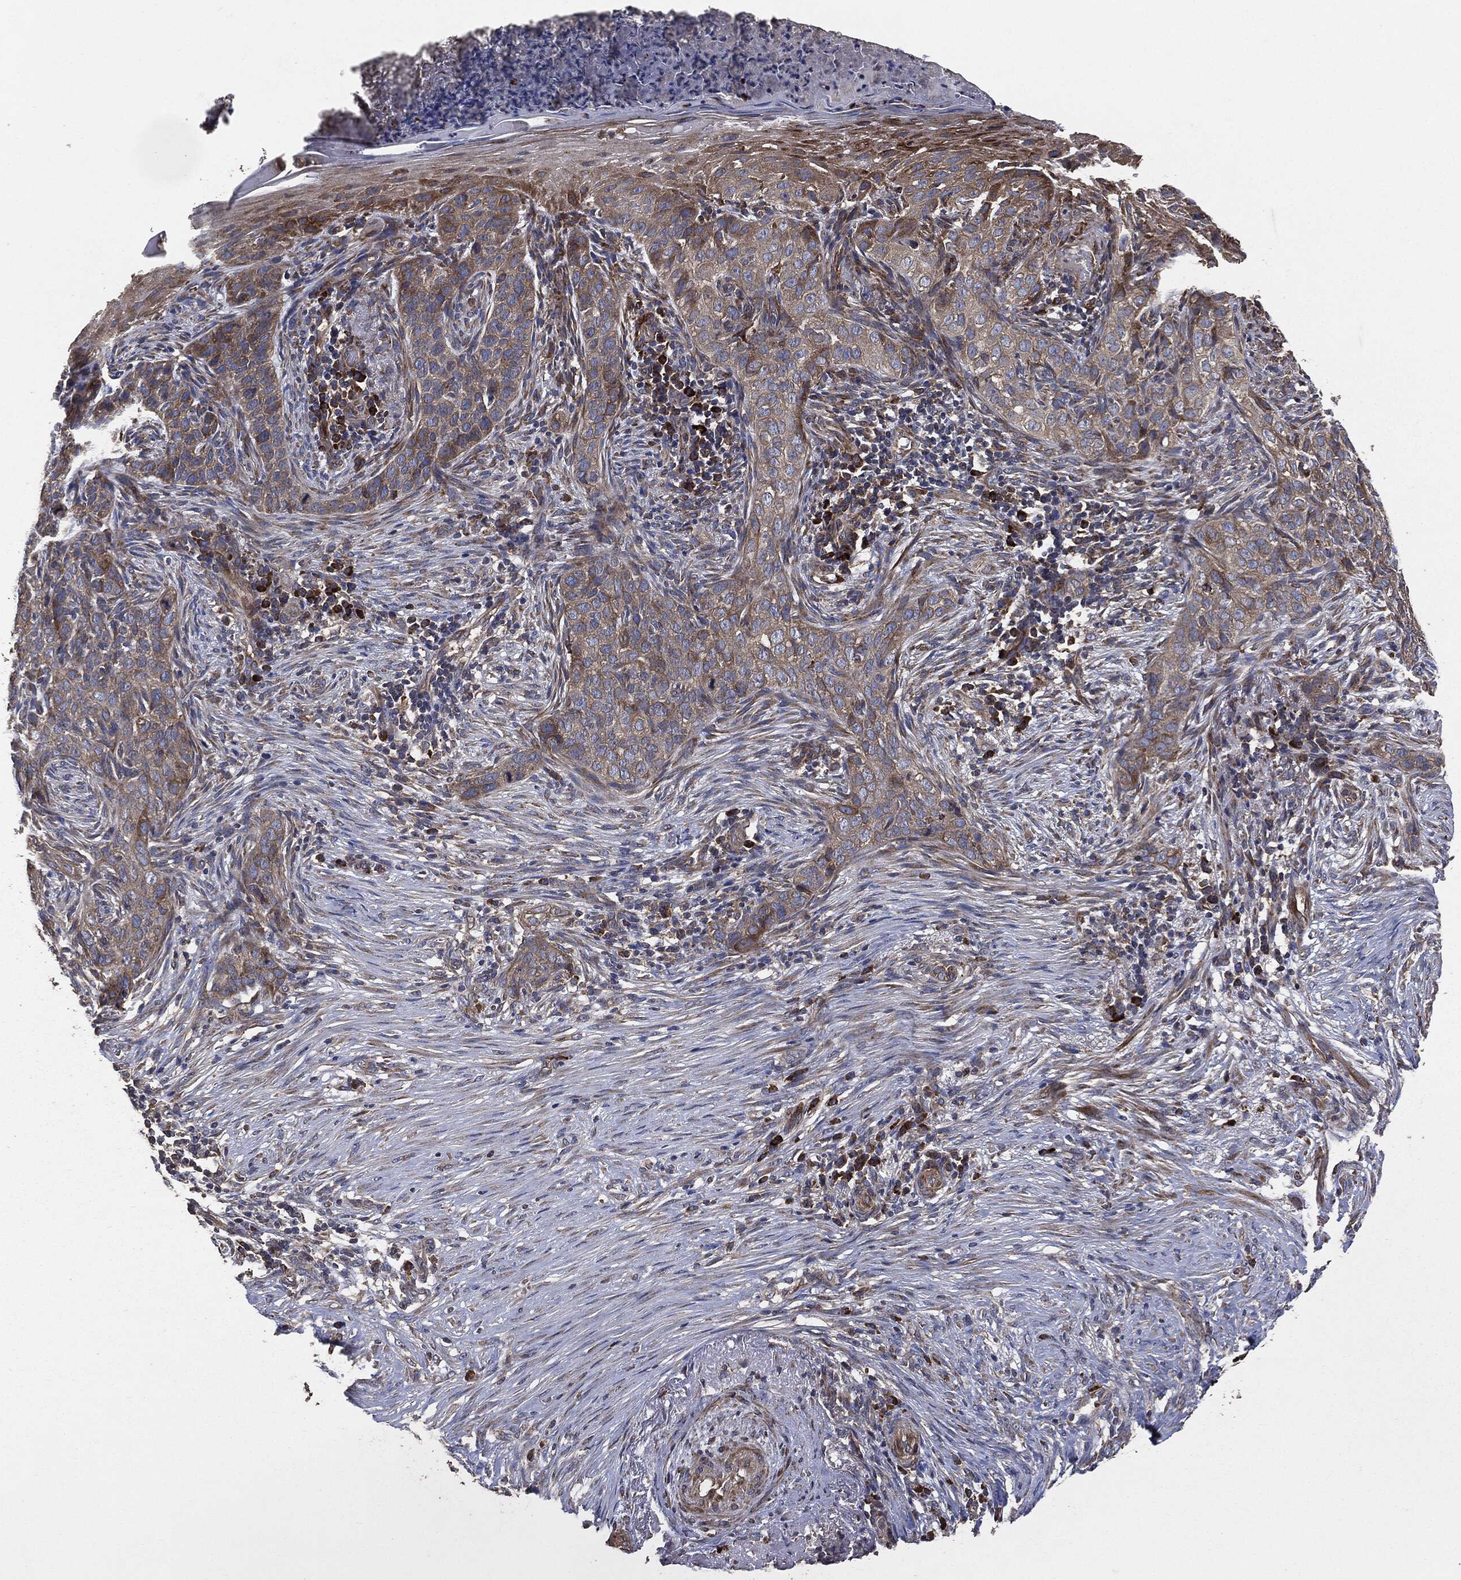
{"staining": {"intensity": "strong", "quantity": "25%-75%", "location": "cytoplasmic/membranous"}, "tissue": "skin cancer", "cell_type": "Tumor cells", "image_type": "cancer", "snomed": [{"axis": "morphology", "description": "Squamous cell carcinoma, NOS"}, {"axis": "topography", "description": "Skin"}], "caption": "Skin squamous cell carcinoma stained with DAB (3,3'-diaminobenzidine) immunohistochemistry shows high levels of strong cytoplasmic/membranous positivity in about 25%-75% of tumor cells.", "gene": "STK3", "patient": {"sex": "male", "age": 88}}